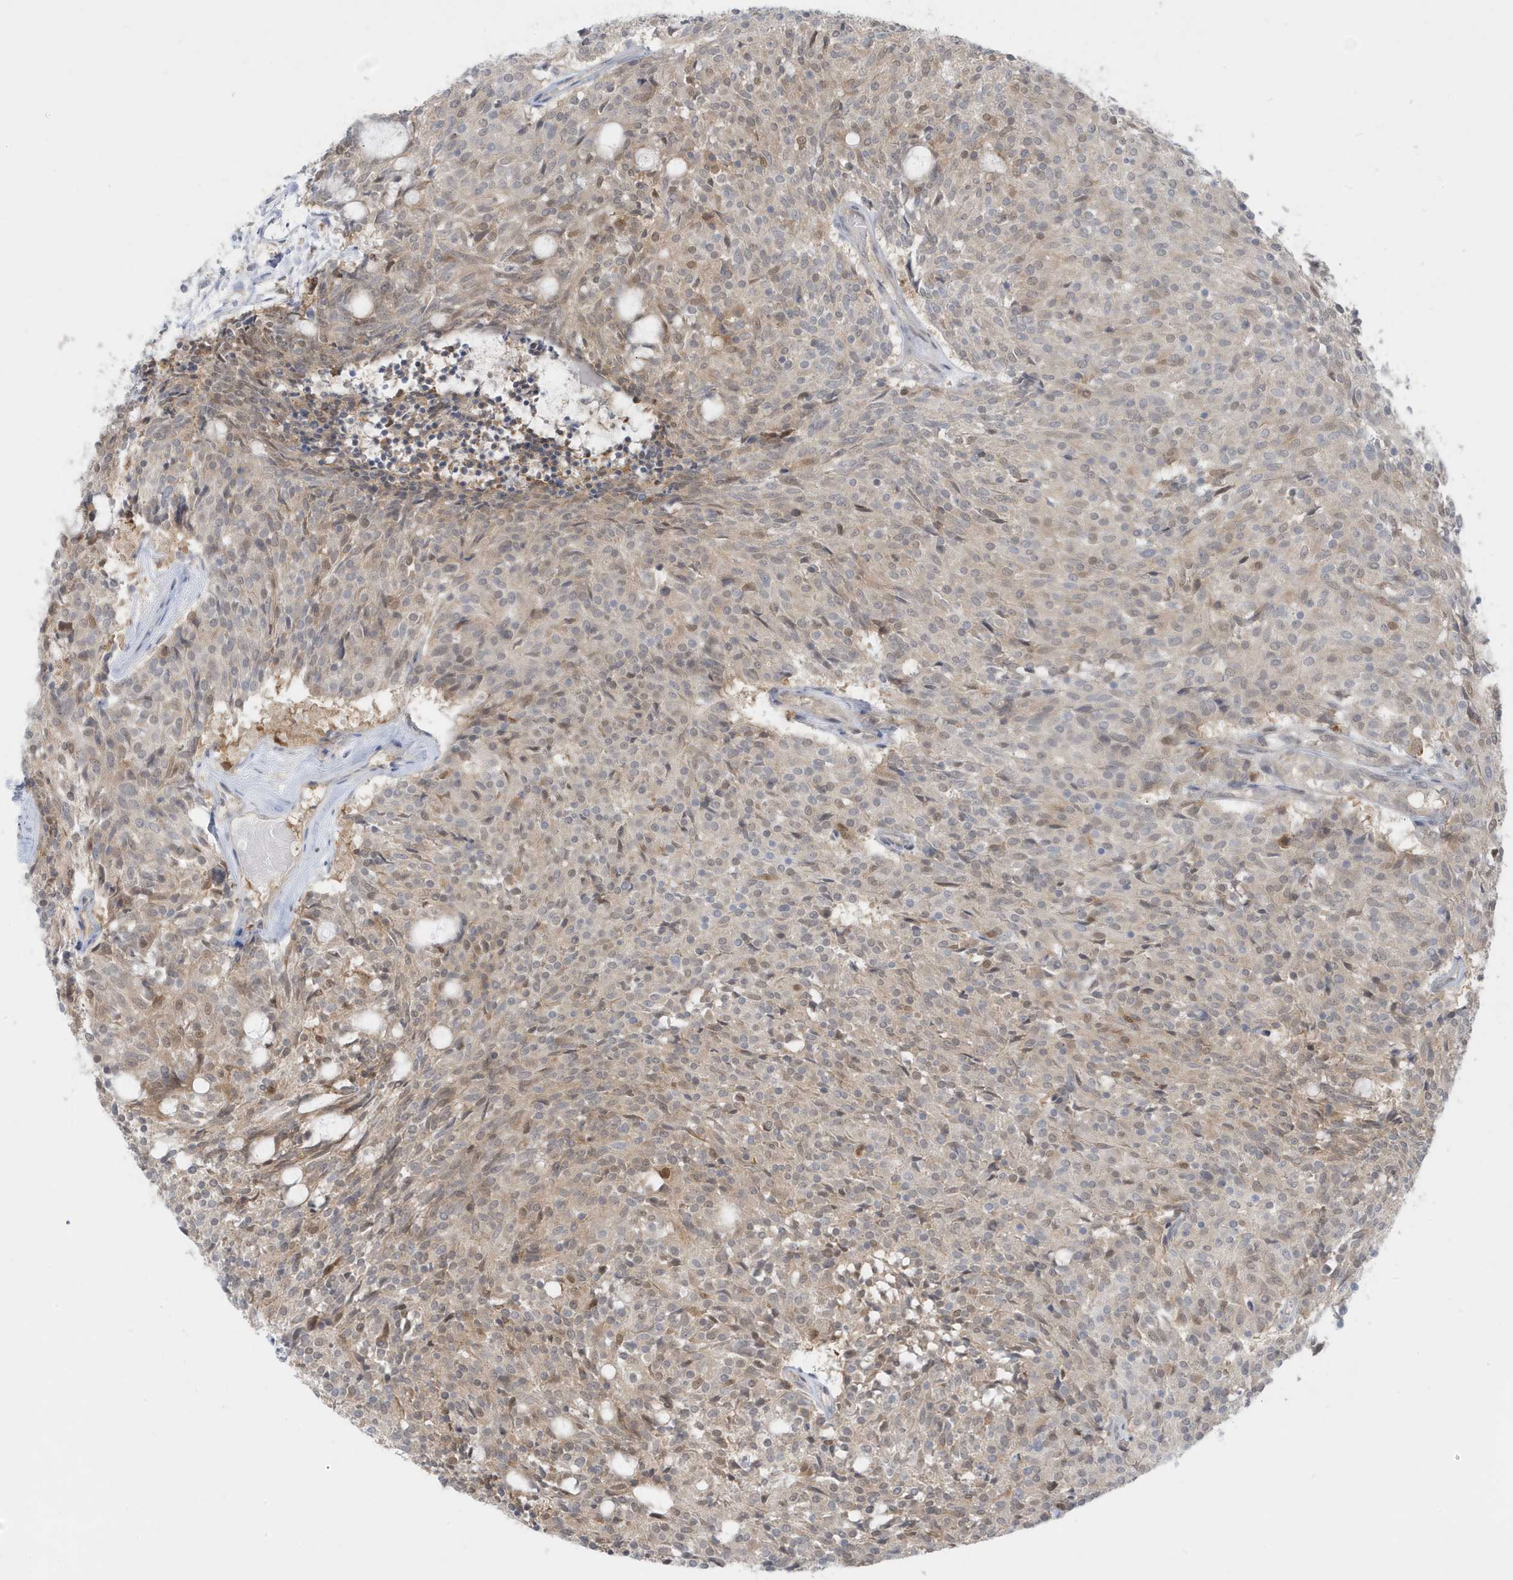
{"staining": {"intensity": "weak", "quantity": "25%-75%", "location": "cytoplasmic/membranous,nuclear"}, "tissue": "carcinoid", "cell_type": "Tumor cells", "image_type": "cancer", "snomed": [{"axis": "morphology", "description": "Carcinoid, malignant, NOS"}, {"axis": "topography", "description": "Pancreas"}], "caption": "This micrograph reveals immunohistochemistry staining of human carcinoid, with low weak cytoplasmic/membranous and nuclear staining in approximately 25%-75% of tumor cells.", "gene": "OGA", "patient": {"sex": "female", "age": 54}}